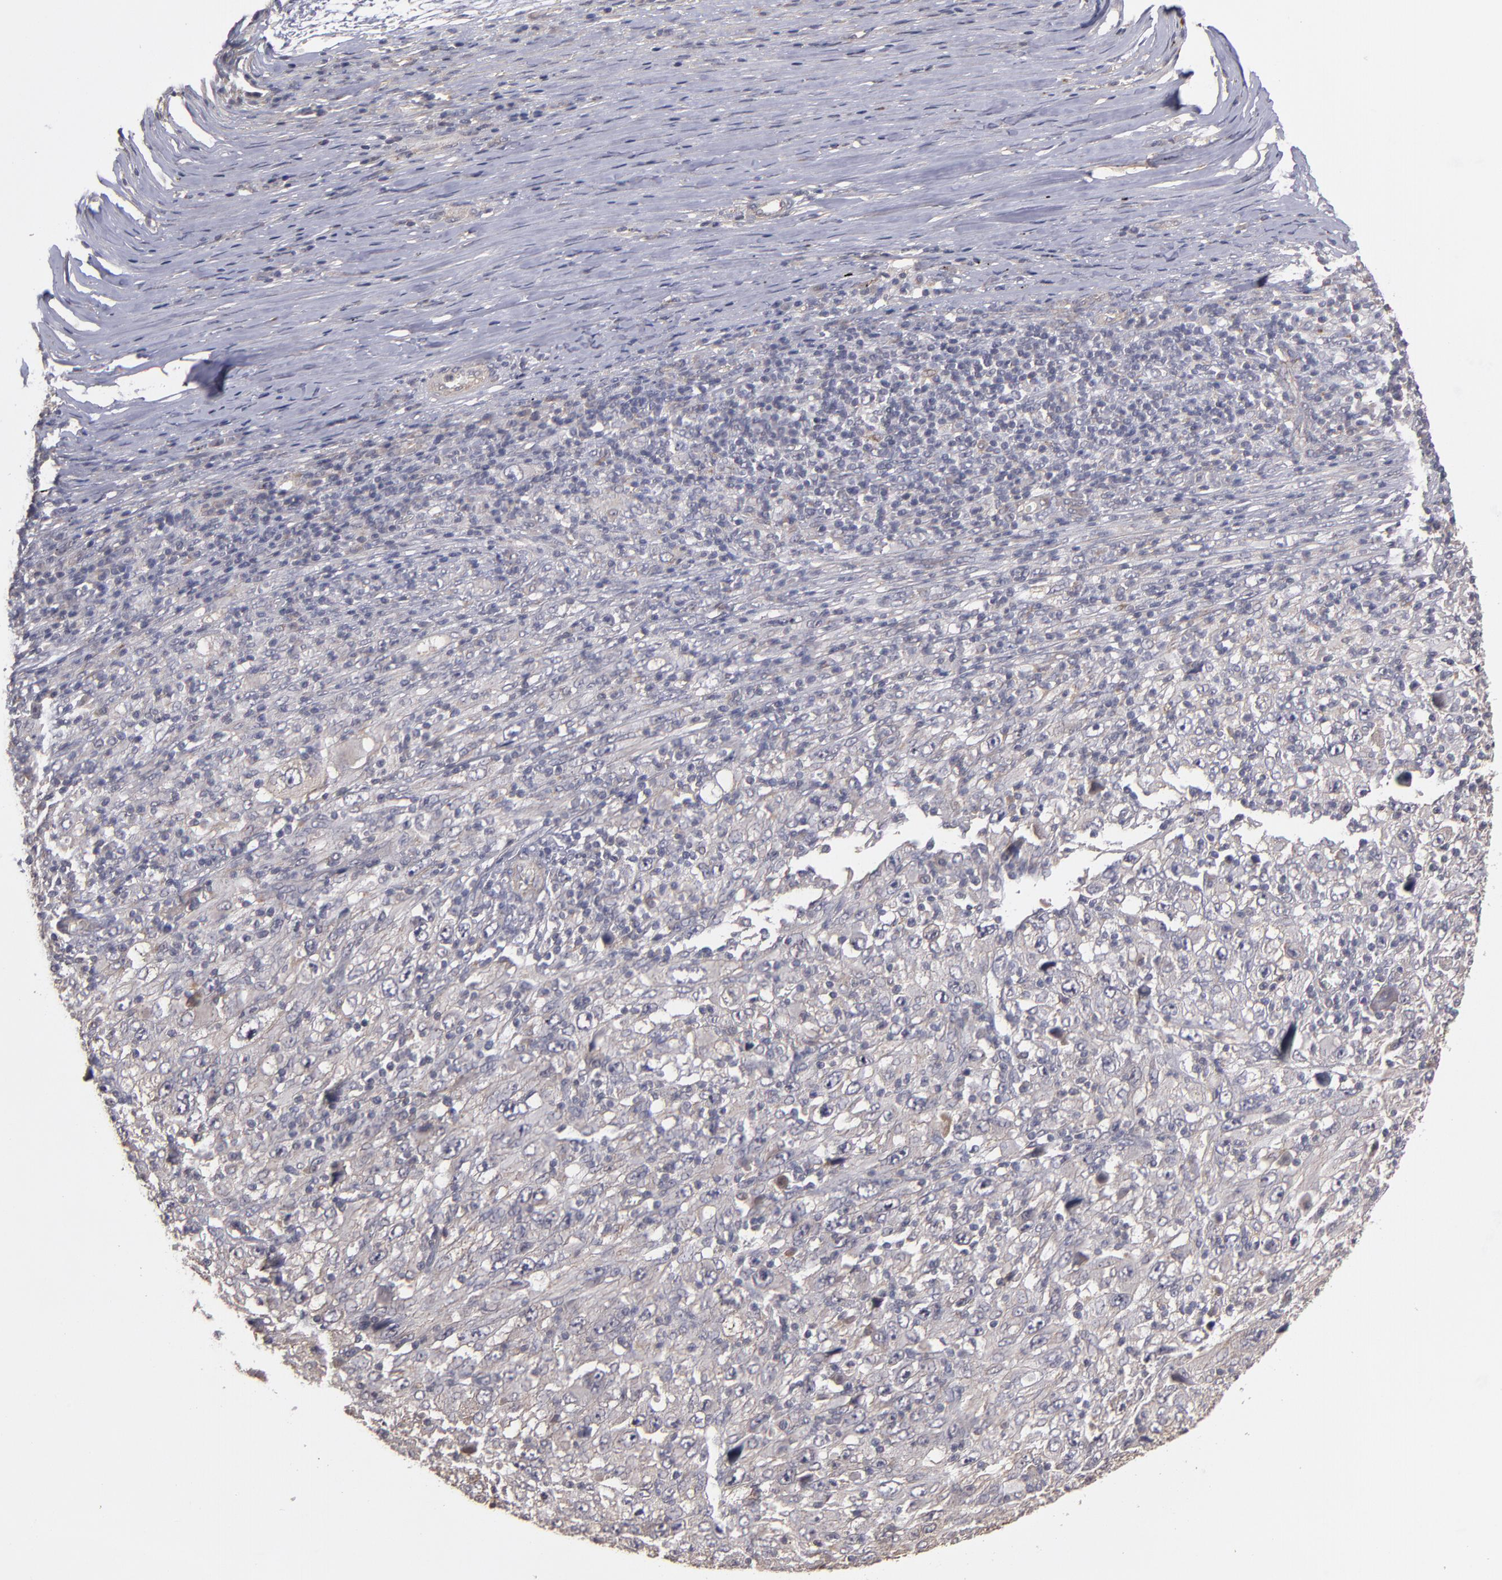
{"staining": {"intensity": "negative", "quantity": "none", "location": "none"}, "tissue": "melanoma", "cell_type": "Tumor cells", "image_type": "cancer", "snomed": [{"axis": "morphology", "description": "Malignant melanoma, Metastatic site"}, {"axis": "topography", "description": "Skin"}], "caption": "Immunohistochemical staining of melanoma demonstrates no significant staining in tumor cells.", "gene": "CTSO", "patient": {"sex": "female", "age": 56}}